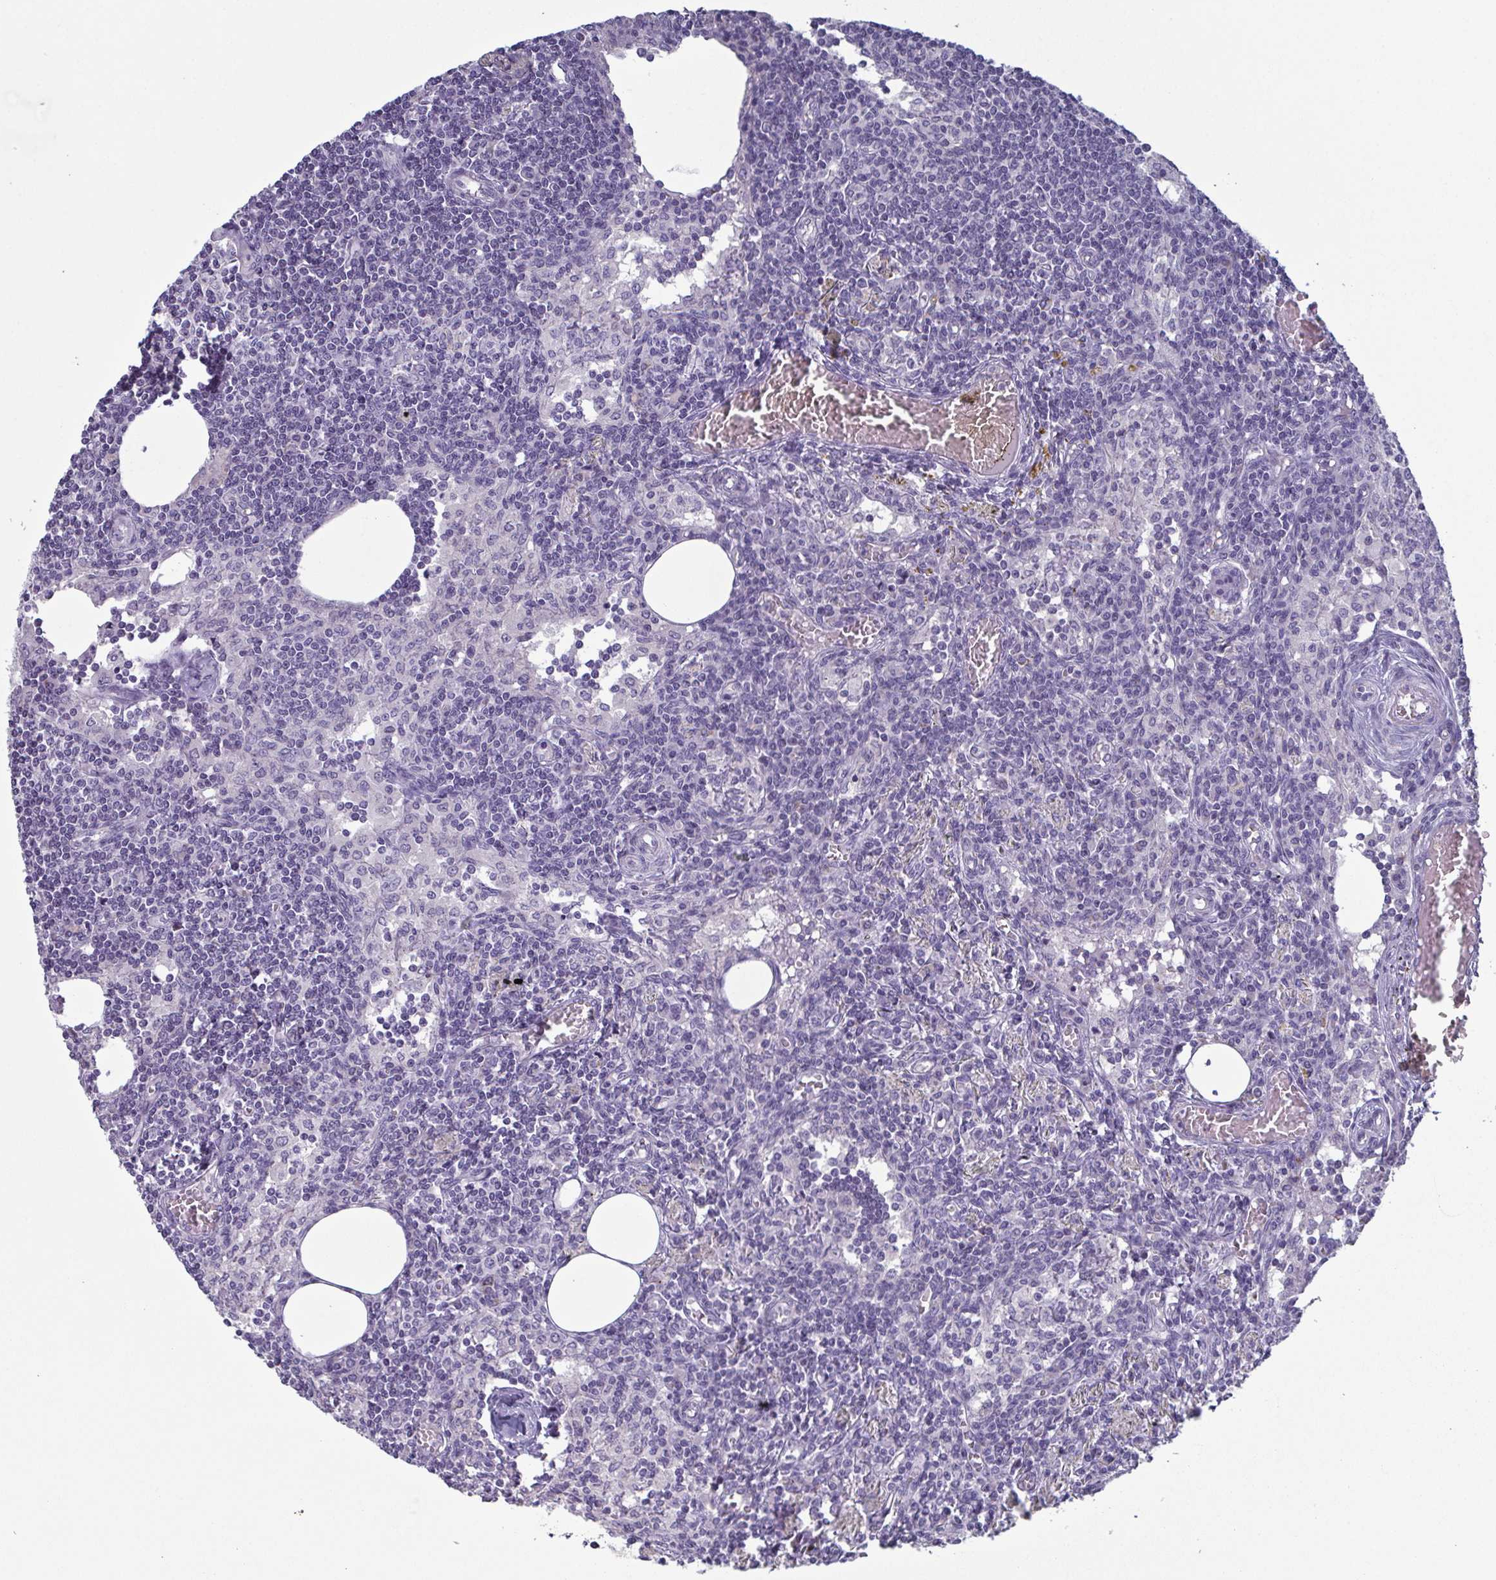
{"staining": {"intensity": "negative", "quantity": "none", "location": "none"}, "tissue": "lymph node", "cell_type": "Germinal center cells", "image_type": "normal", "snomed": [{"axis": "morphology", "description": "Normal tissue, NOS"}, {"axis": "topography", "description": "Lymph node"}], "caption": "This is an immunohistochemistry micrograph of benign lymph node. There is no positivity in germinal center cells.", "gene": "GLDC", "patient": {"sex": "female", "age": 69}}